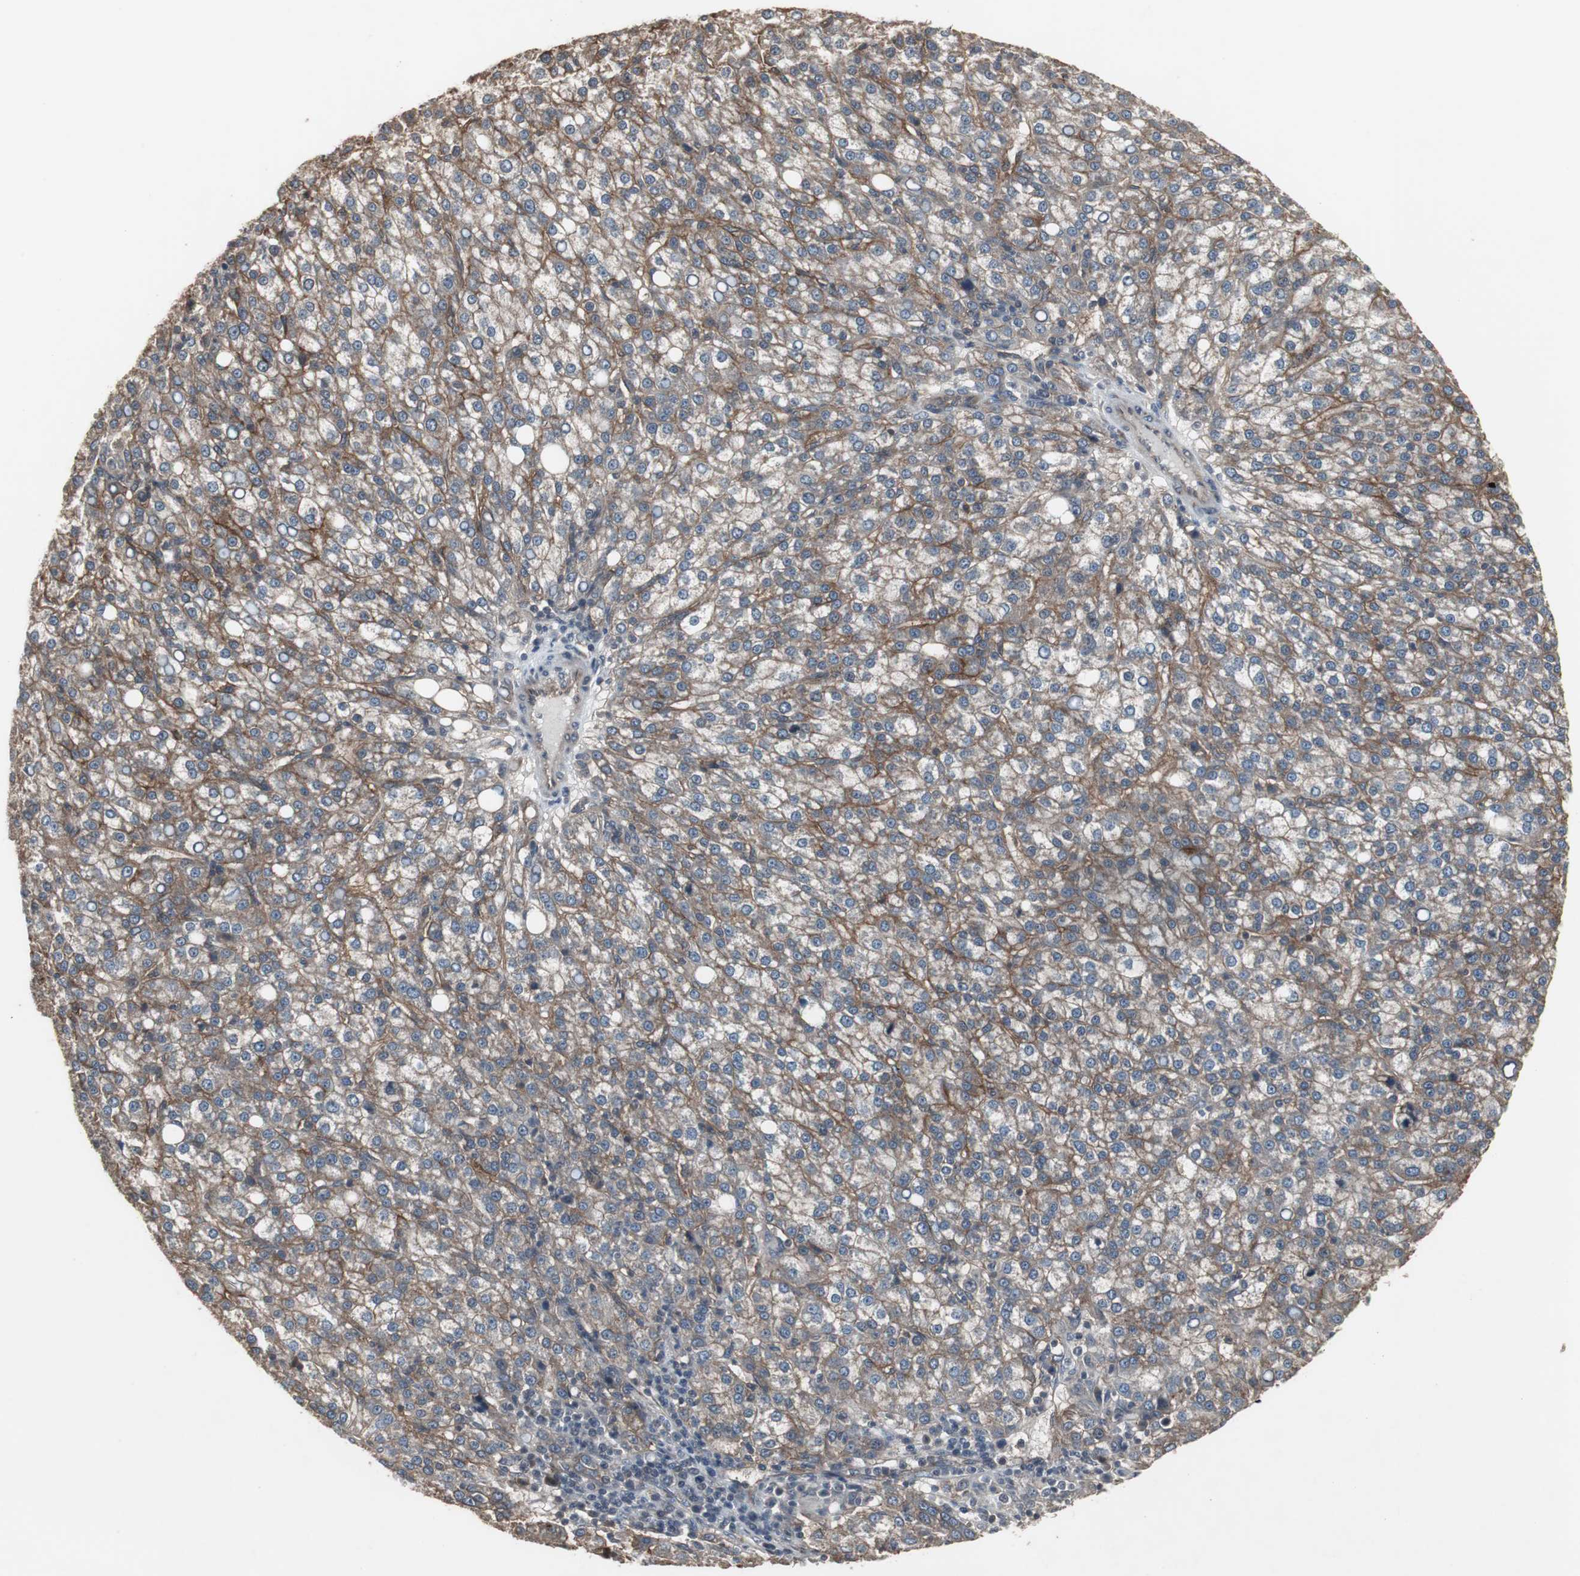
{"staining": {"intensity": "moderate", "quantity": ">75%", "location": "cytoplasmic/membranous"}, "tissue": "liver cancer", "cell_type": "Tumor cells", "image_type": "cancer", "snomed": [{"axis": "morphology", "description": "Carcinoma, Hepatocellular, NOS"}, {"axis": "topography", "description": "Liver"}], "caption": "This image exhibits immunohistochemistry (IHC) staining of human liver hepatocellular carcinoma, with medium moderate cytoplasmic/membranous positivity in about >75% of tumor cells.", "gene": "ATP2B2", "patient": {"sex": "female", "age": 58}}